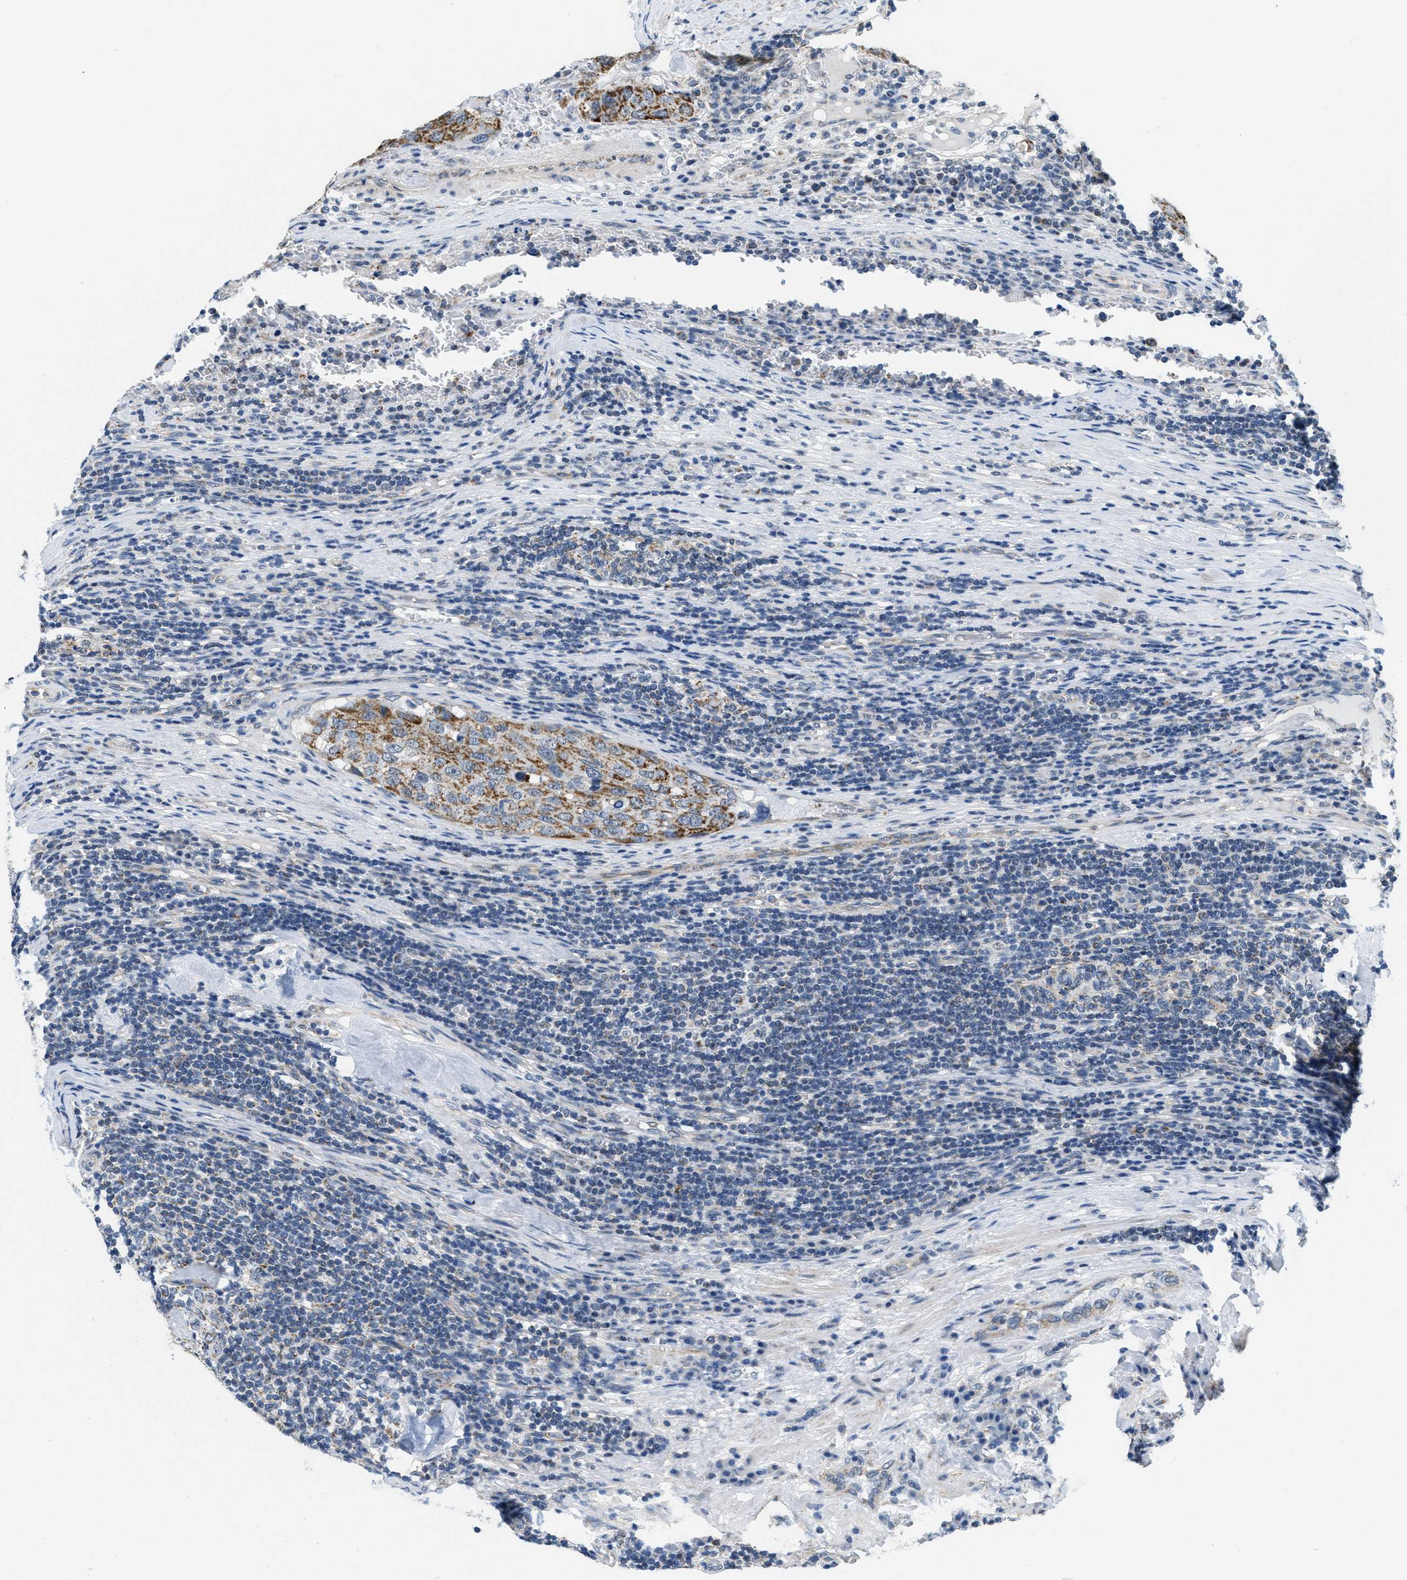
{"staining": {"intensity": "moderate", "quantity": ">75%", "location": "cytoplasmic/membranous"}, "tissue": "urothelial cancer", "cell_type": "Tumor cells", "image_type": "cancer", "snomed": [{"axis": "morphology", "description": "Urothelial carcinoma, High grade"}, {"axis": "topography", "description": "Lymph node"}, {"axis": "topography", "description": "Urinary bladder"}], "caption": "A medium amount of moderate cytoplasmic/membranous positivity is present in approximately >75% of tumor cells in high-grade urothelial carcinoma tissue.", "gene": "TOMM70", "patient": {"sex": "male", "age": 51}}